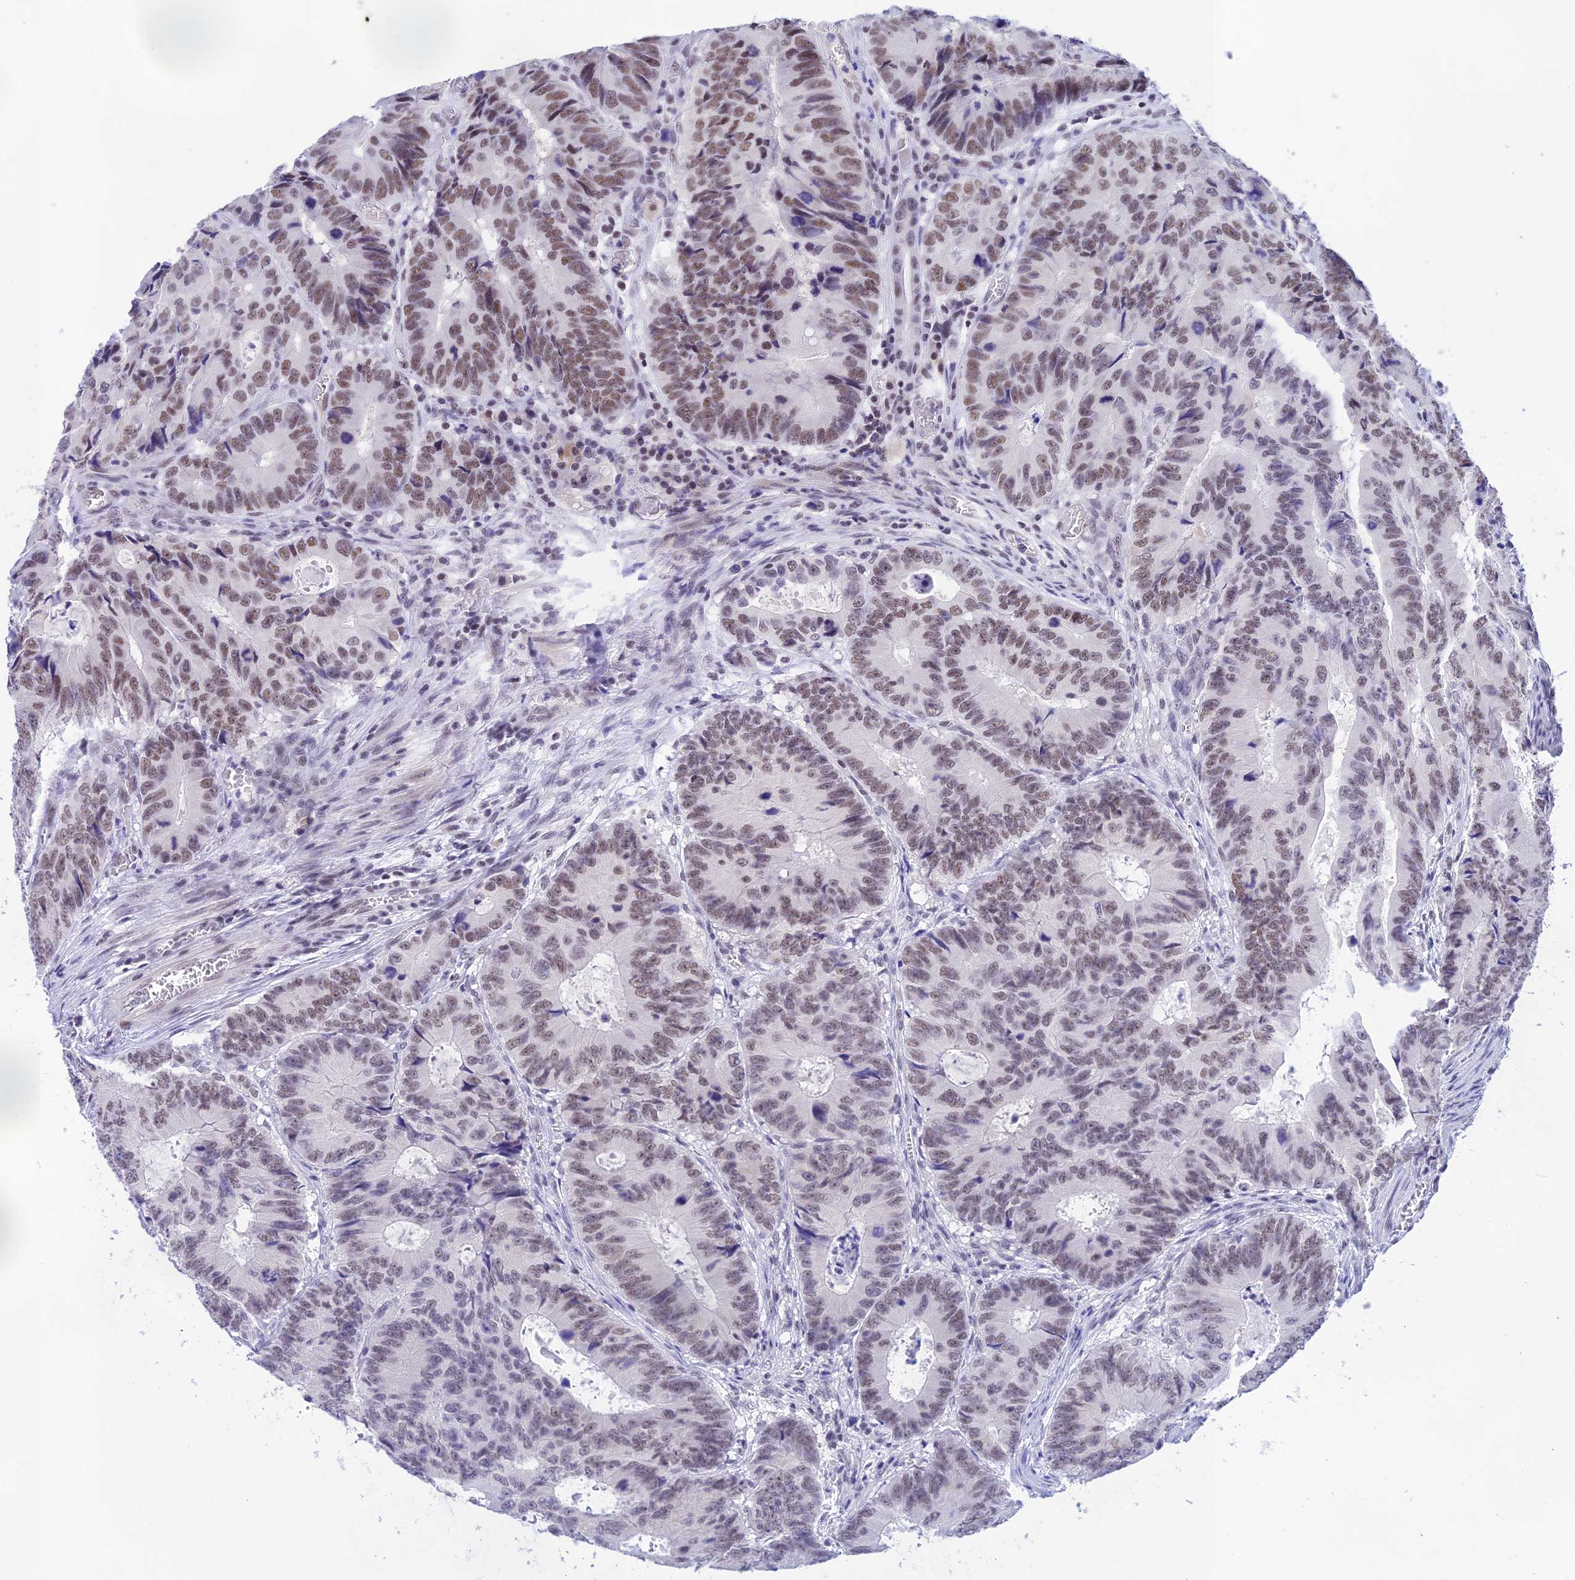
{"staining": {"intensity": "moderate", "quantity": "25%-75%", "location": "cytoplasmic/membranous,nuclear"}, "tissue": "colorectal cancer", "cell_type": "Tumor cells", "image_type": "cancer", "snomed": [{"axis": "morphology", "description": "Adenocarcinoma, NOS"}, {"axis": "topography", "description": "Colon"}], "caption": "The image exhibits a brown stain indicating the presence of a protein in the cytoplasmic/membranous and nuclear of tumor cells in adenocarcinoma (colorectal).", "gene": "THAP11", "patient": {"sex": "male", "age": 85}}